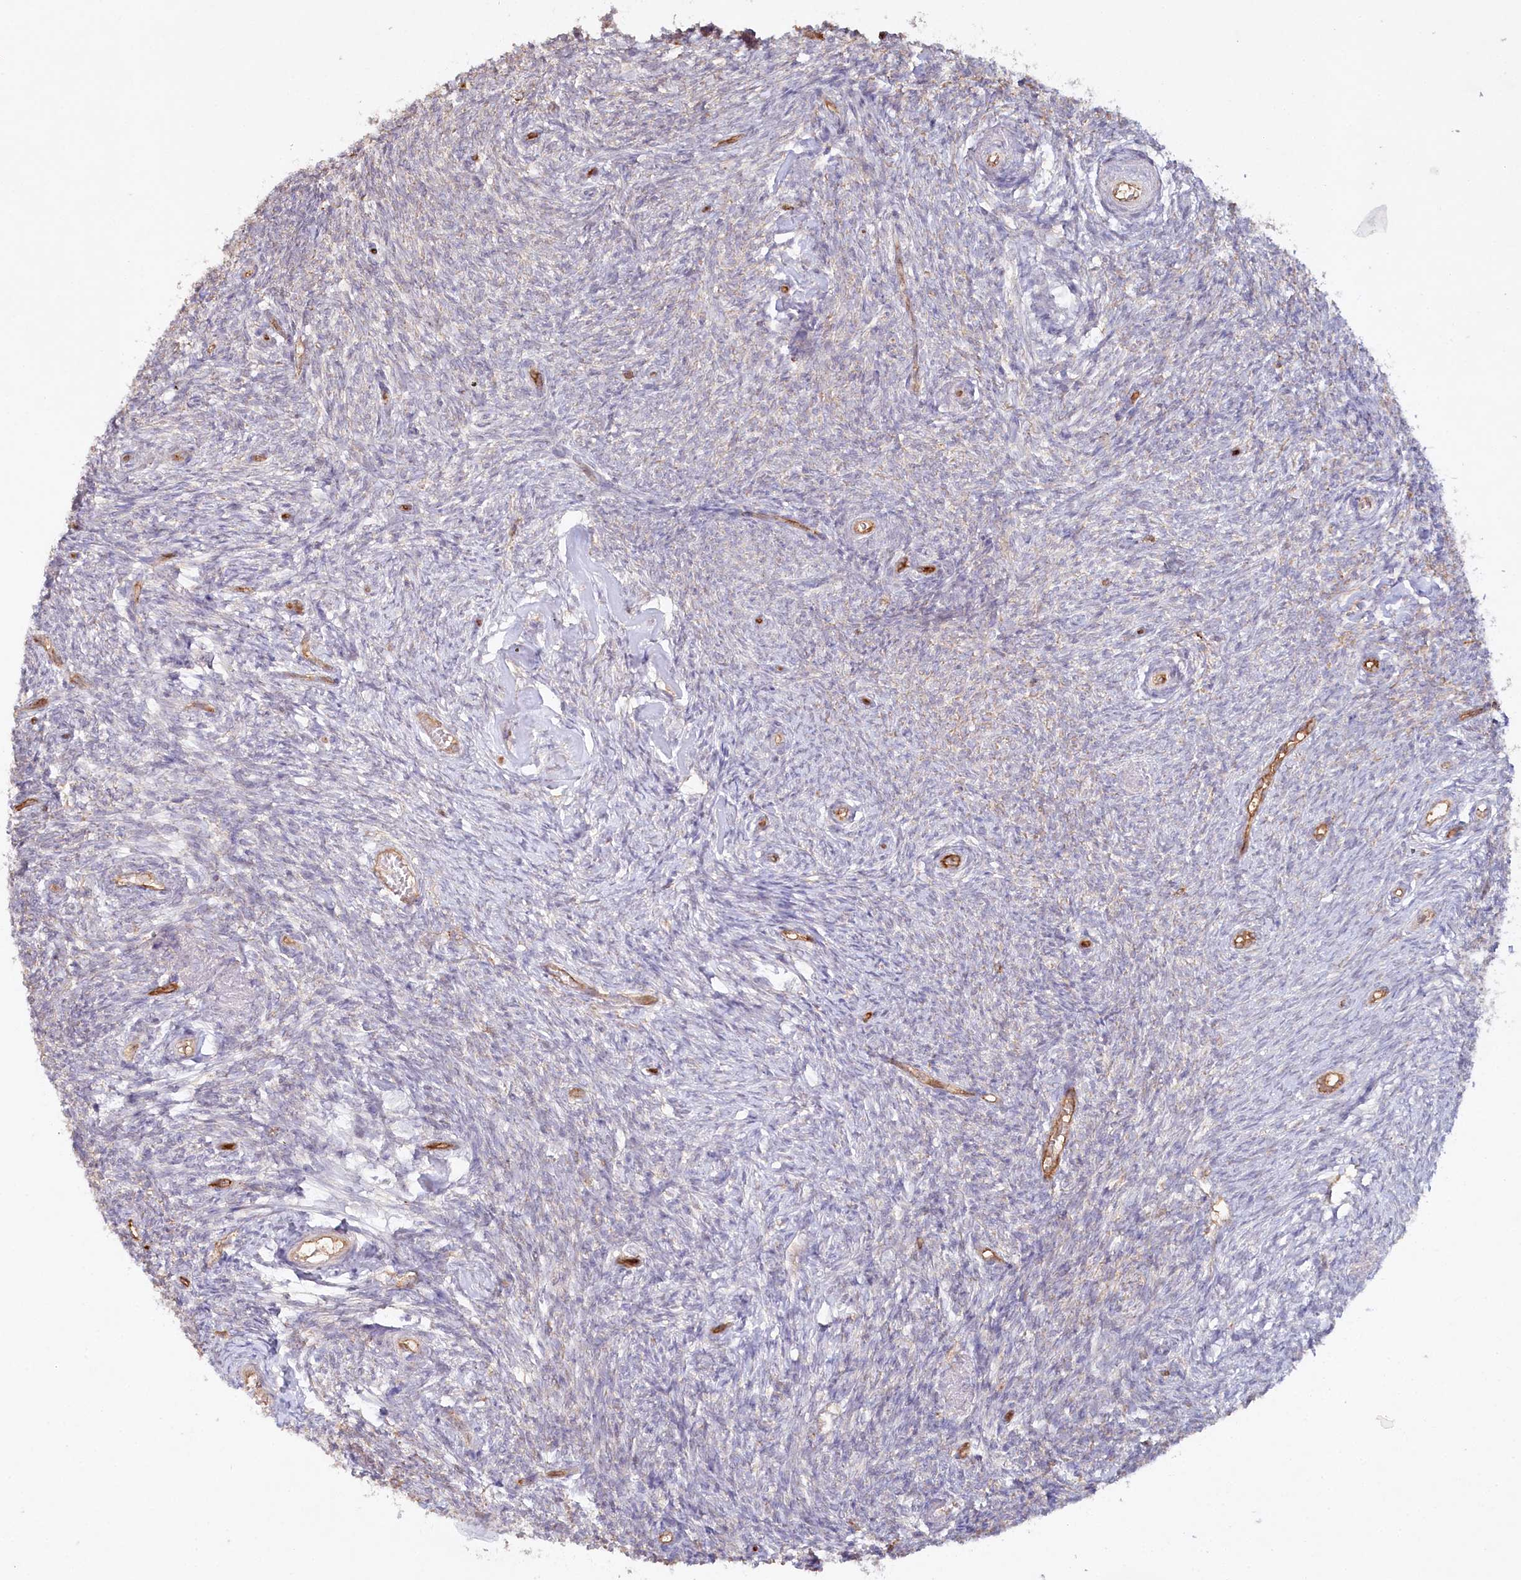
{"staining": {"intensity": "moderate", "quantity": ">75%", "location": "cytoplasmic/membranous"}, "tissue": "ovary", "cell_type": "Follicle cells", "image_type": "normal", "snomed": [{"axis": "morphology", "description": "Normal tissue, NOS"}, {"axis": "topography", "description": "Ovary"}], "caption": "The immunohistochemical stain labels moderate cytoplasmic/membranous expression in follicle cells of unremarkable ovary.", "gene": "RBP5", "patient": {"sex": "female", "age": 44}}